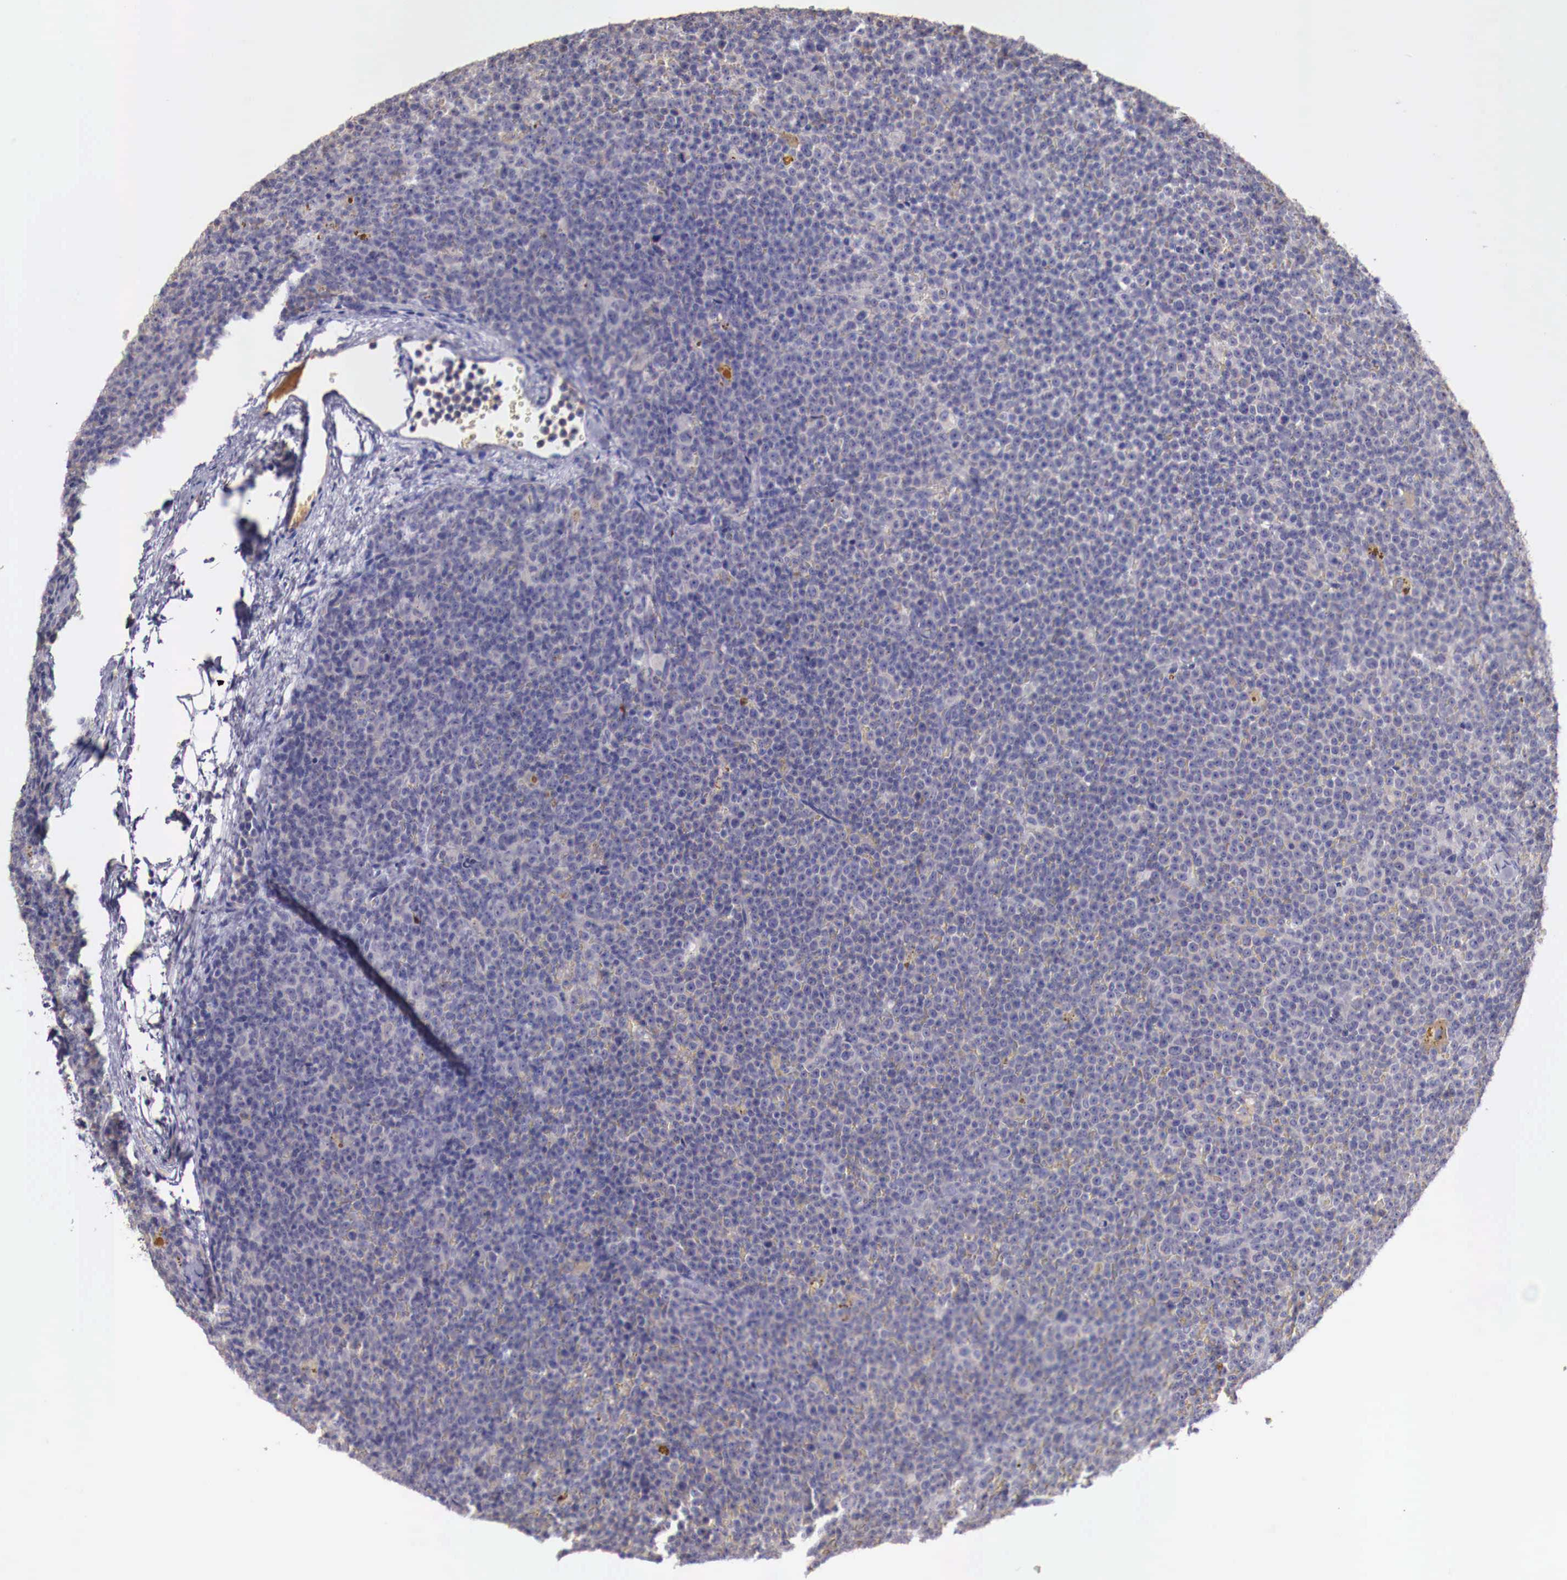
{"staining": {"intensity": "negative", "quantity": "none", "location": "none"}, "tissue": "lymphoma", "cell_type": "Tumor cells", "image_type": "cancer", "snomed": [{"axis": "morphology", "description": "Malignant lymphoma, non-Hodgkin's type, Low grade"}, {"axis": "topography", "description": "Lymph node"}], "caption": "Immunohistochemical staining of human malignant lymphoma, non-Hodgkin's type (low-grade) displays no significant expression in tumor cells. (DAB (3,3'-diaminobenzidine) immunohistochemistry (IHC), high magnification).", "gene": "PITPNA", "patient": {"sex": "male", "age": 50}}